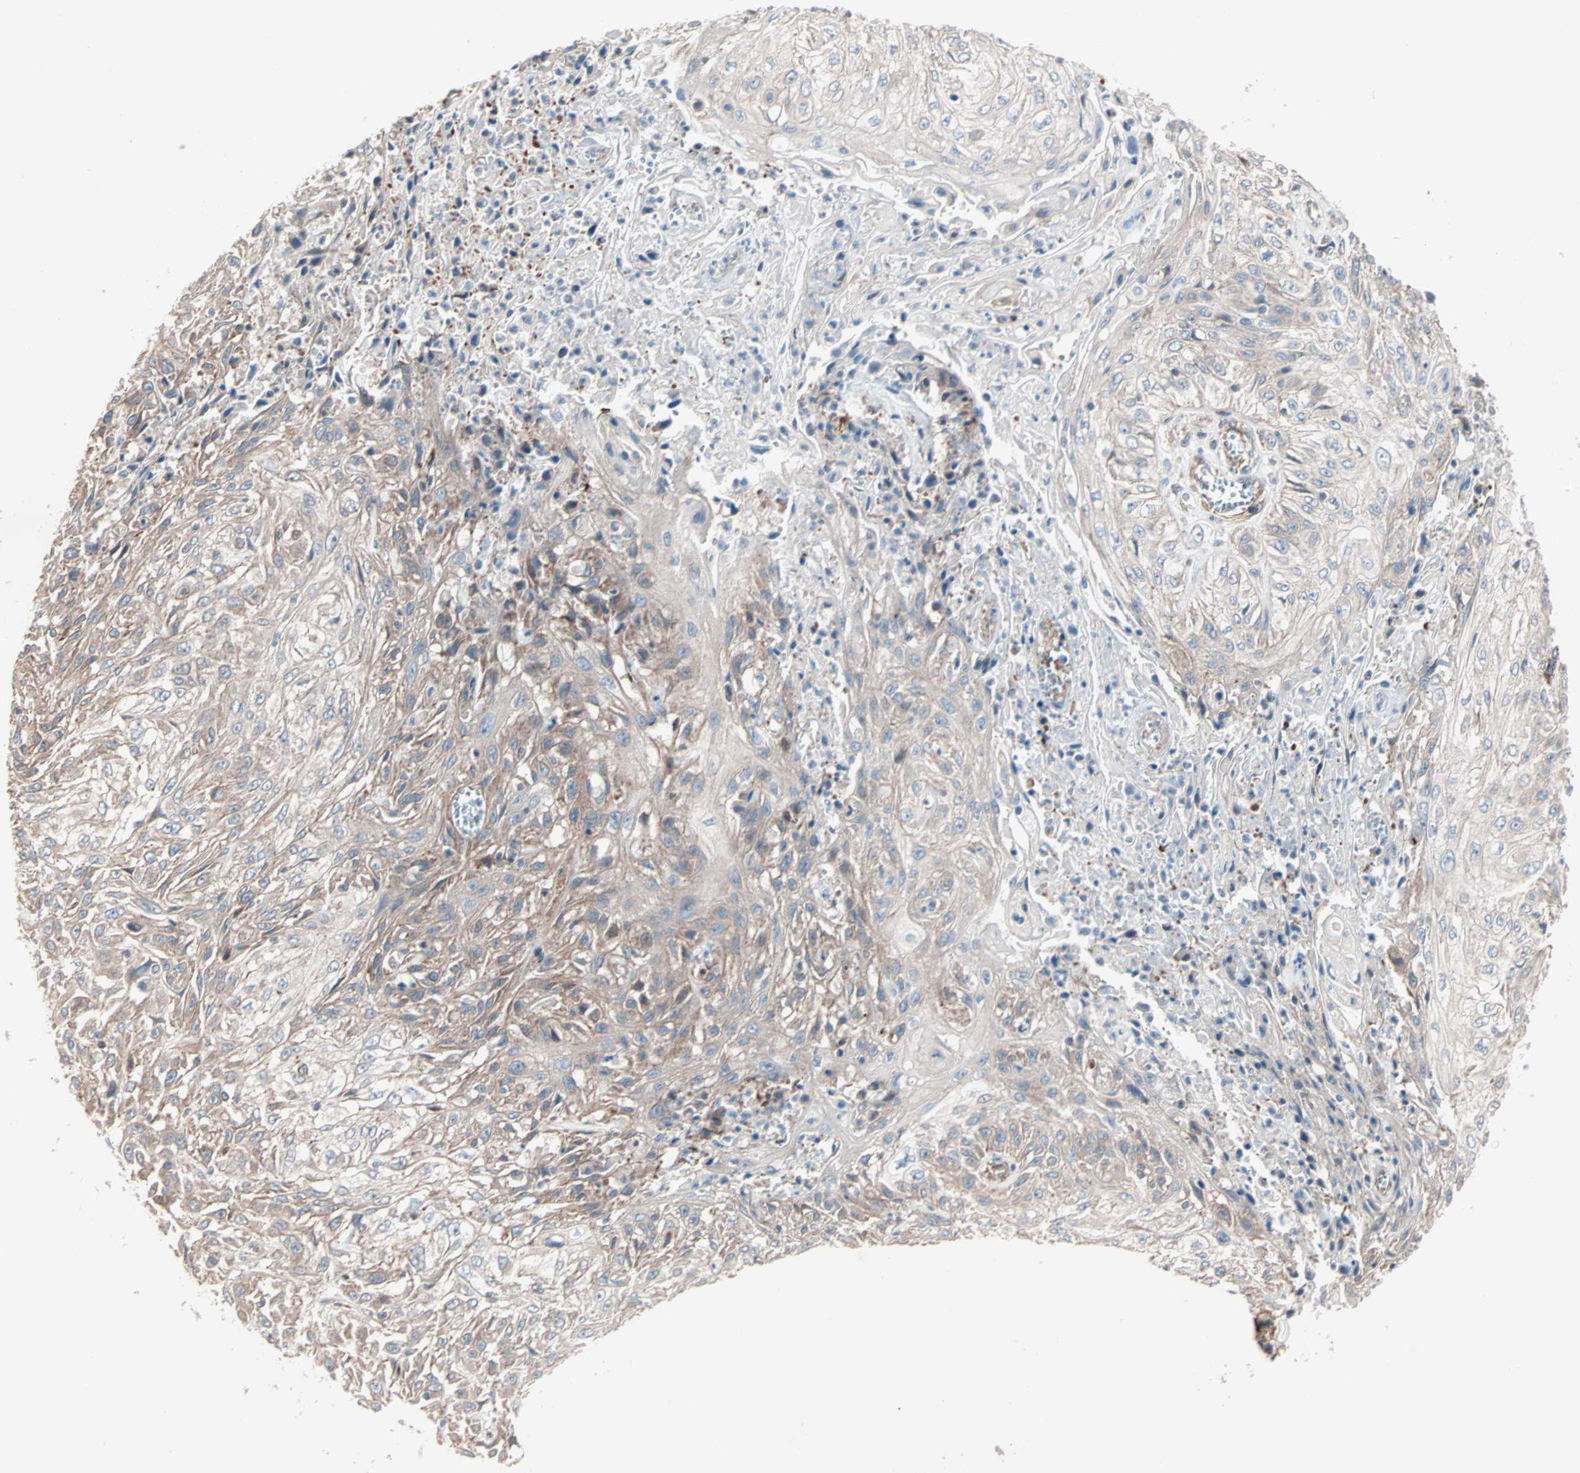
{"staining": {"intensity": "weak", "quantity": ">75%", "location": "cytoplasmic/membranous"}, "tissue": "skin cancer", "cell_type": "Tumor cells", "image_type": "cancer", "snomed": [{"axis": "morphology", "description": "Squamous cell carcinoma, NOS"}, {"axis": "morphology", "description": "Squamous cell carcinoma, metastatic, NOS"}, {"axis": "topography", "description": "Skin"}, {"axis": "topography", "description": "Lymph node"}], "caption": "DAB (3,3'-diaminobenzidine) immunohistochemical staining of human skin squamous cell carcinoma demonstrates weak cytoplasmic/membranous protein positivity in approximately >75% of tumor cells.", "gene": "ALG5", "patient": {"sex": "male", "age": 75}}